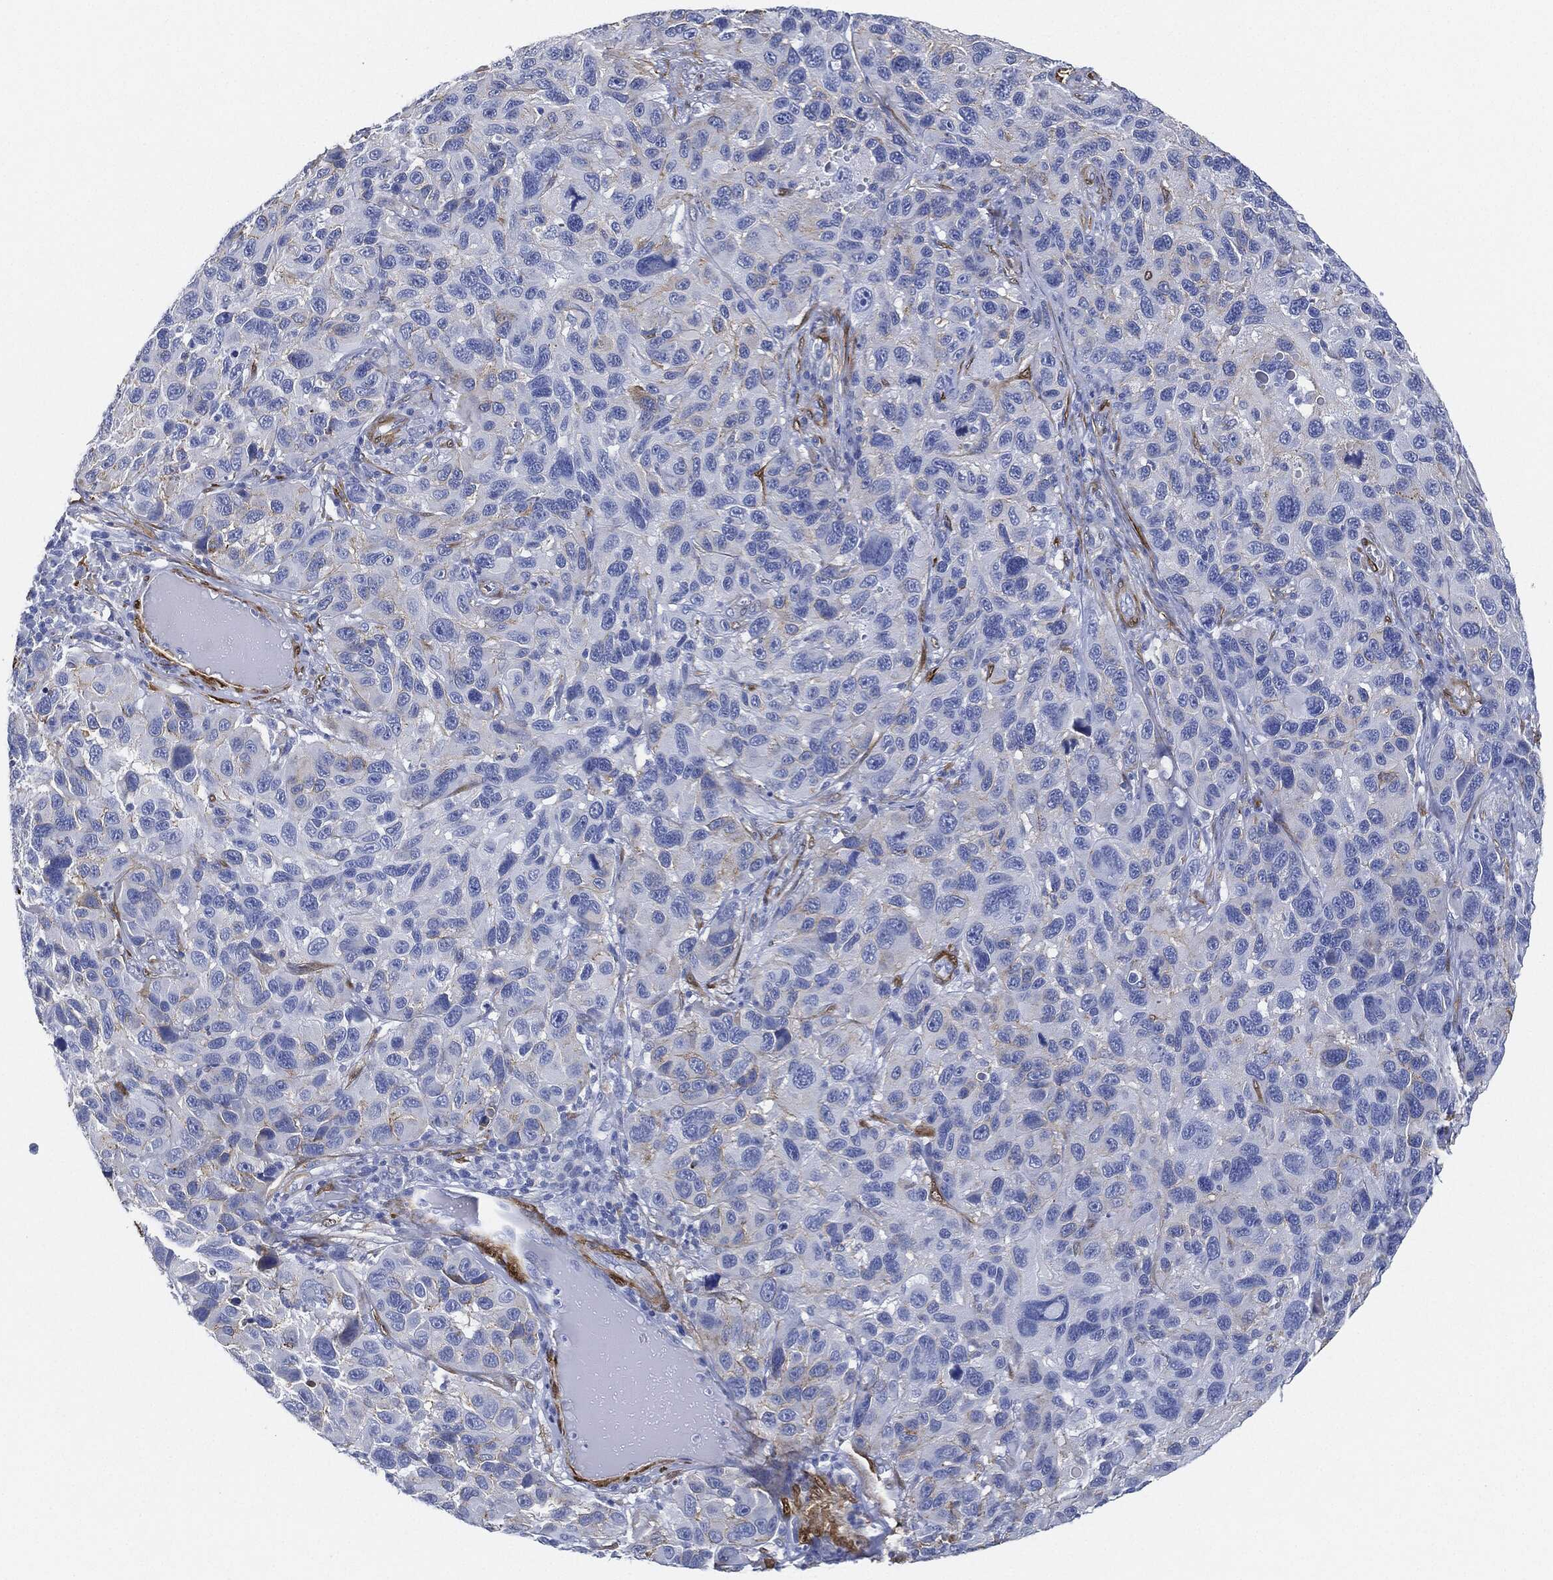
{"staining": {"intensity": "weak", "quantity": "<25%", "location": "cytoplasmic/membranous"}, "tissue": "melanoma", "cell_type": "Tumor cells", "image_type": "cancer", "snomed": [{"axis": "morphology", "description": "Malignant melanoma, NOS"}, {"axis": "topography", "description": "Skin"}], "caption": "High magnification brightfield microscopy of malignant melanoma stained with DAB (brown) and counterstained with hematoxylin (blue): tumor cells show no significant expression. (DAB (3,3'-diaminobenzidine) IHC with hematoxylin counter stain).", "gene": "TAGLN", "patient": {"sex": "male", "age": 53}}